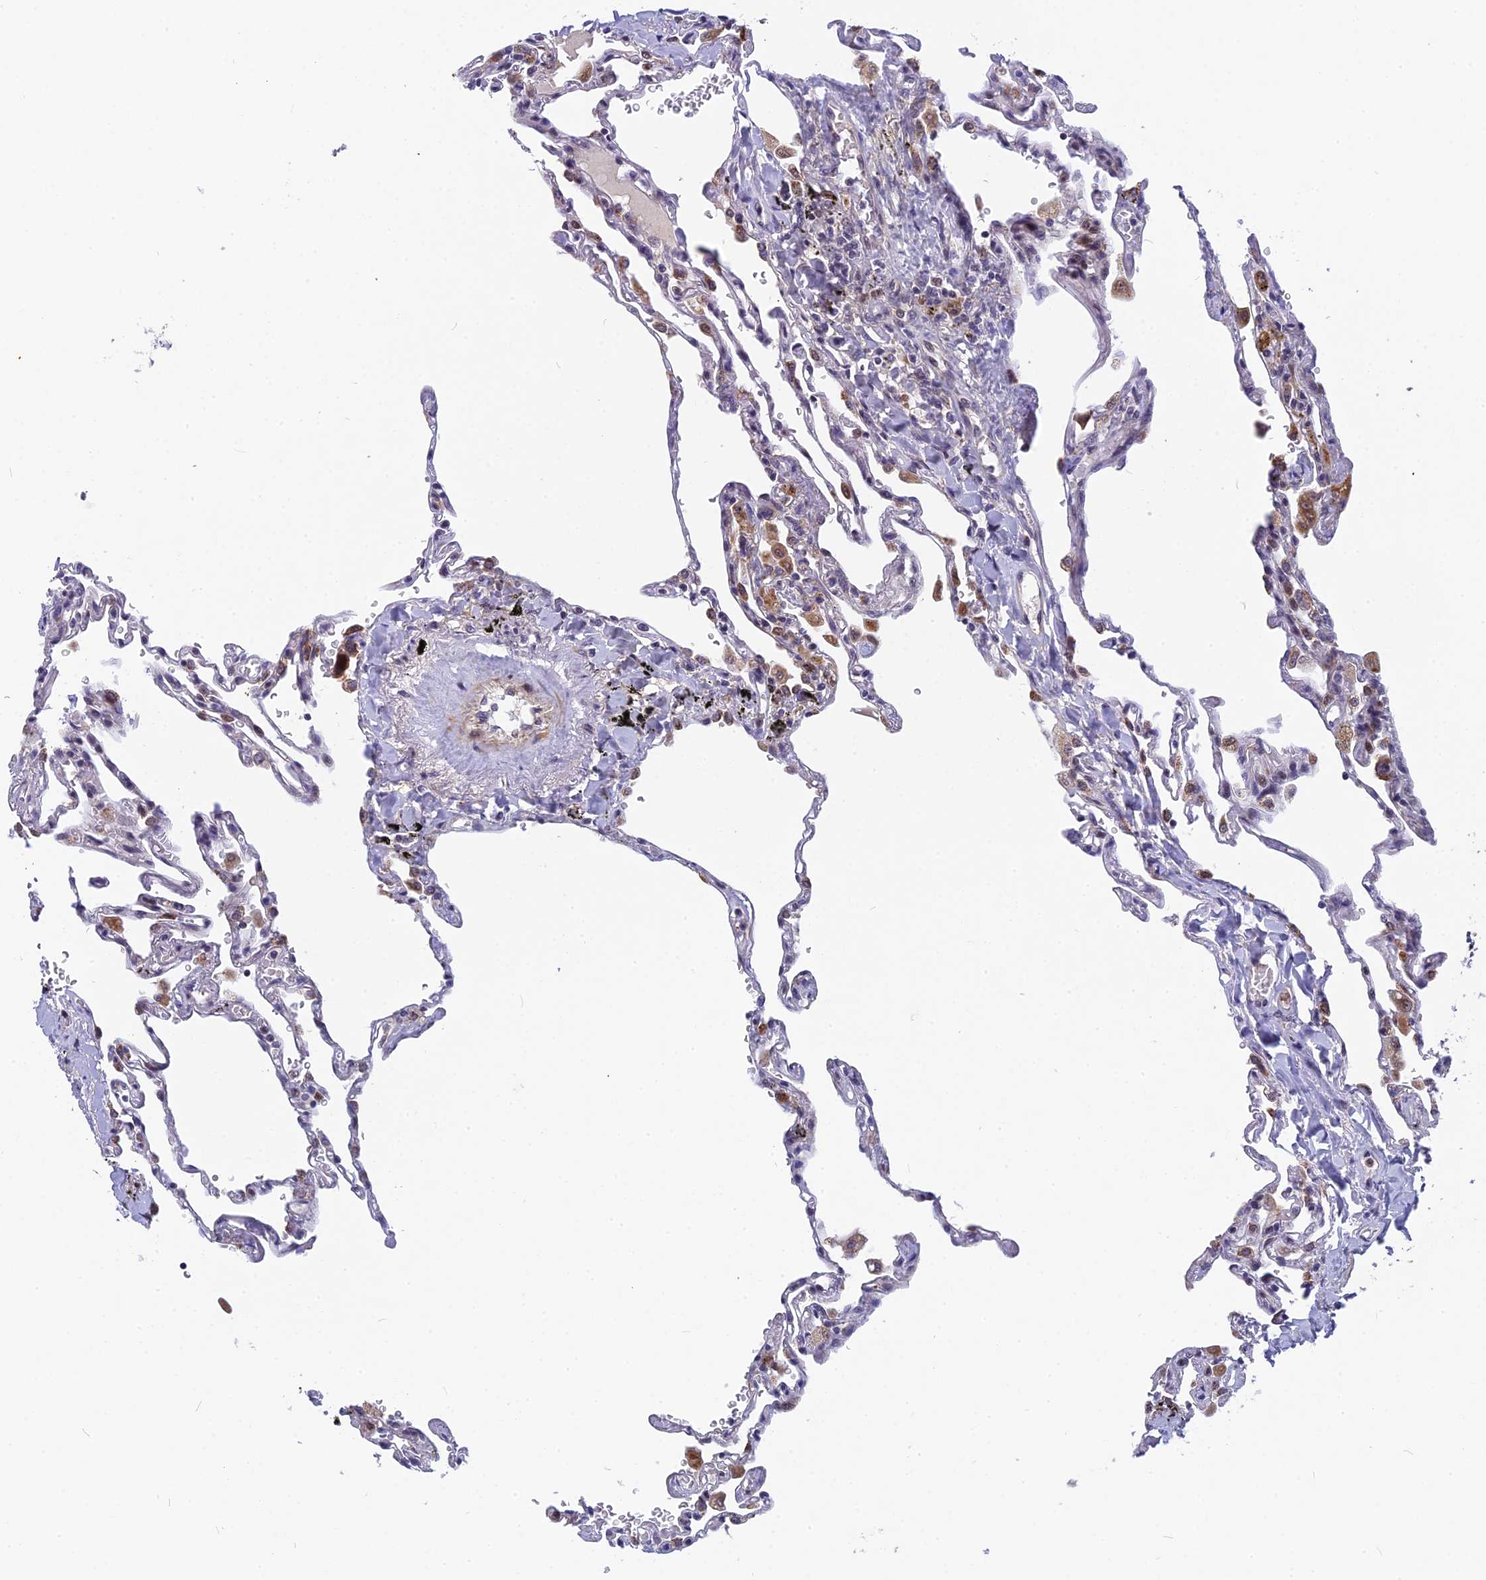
{"staining": {"intensity": "moderate", "quantity": "<25%", "location": "cytoplasmic/membranous"}, "tissue": "lung", "cell_type": "Alveolar cells", "image_type": "normal", "snomed": [{"axis": "morphology", "description": "Normal tissue, NOS"}, {"axis": "topography", "description": "Lung"}], "caption": "A high-resolution photomicrograph shows immunohistochemistry (IHC) staining of unremarkable lung, which demonstrates moderate cytoplasmic/membranous positivity in approximately <25% of alveolar cells.", "gene": "CMC1", "patient": {"sex": "male", "age": 59}}